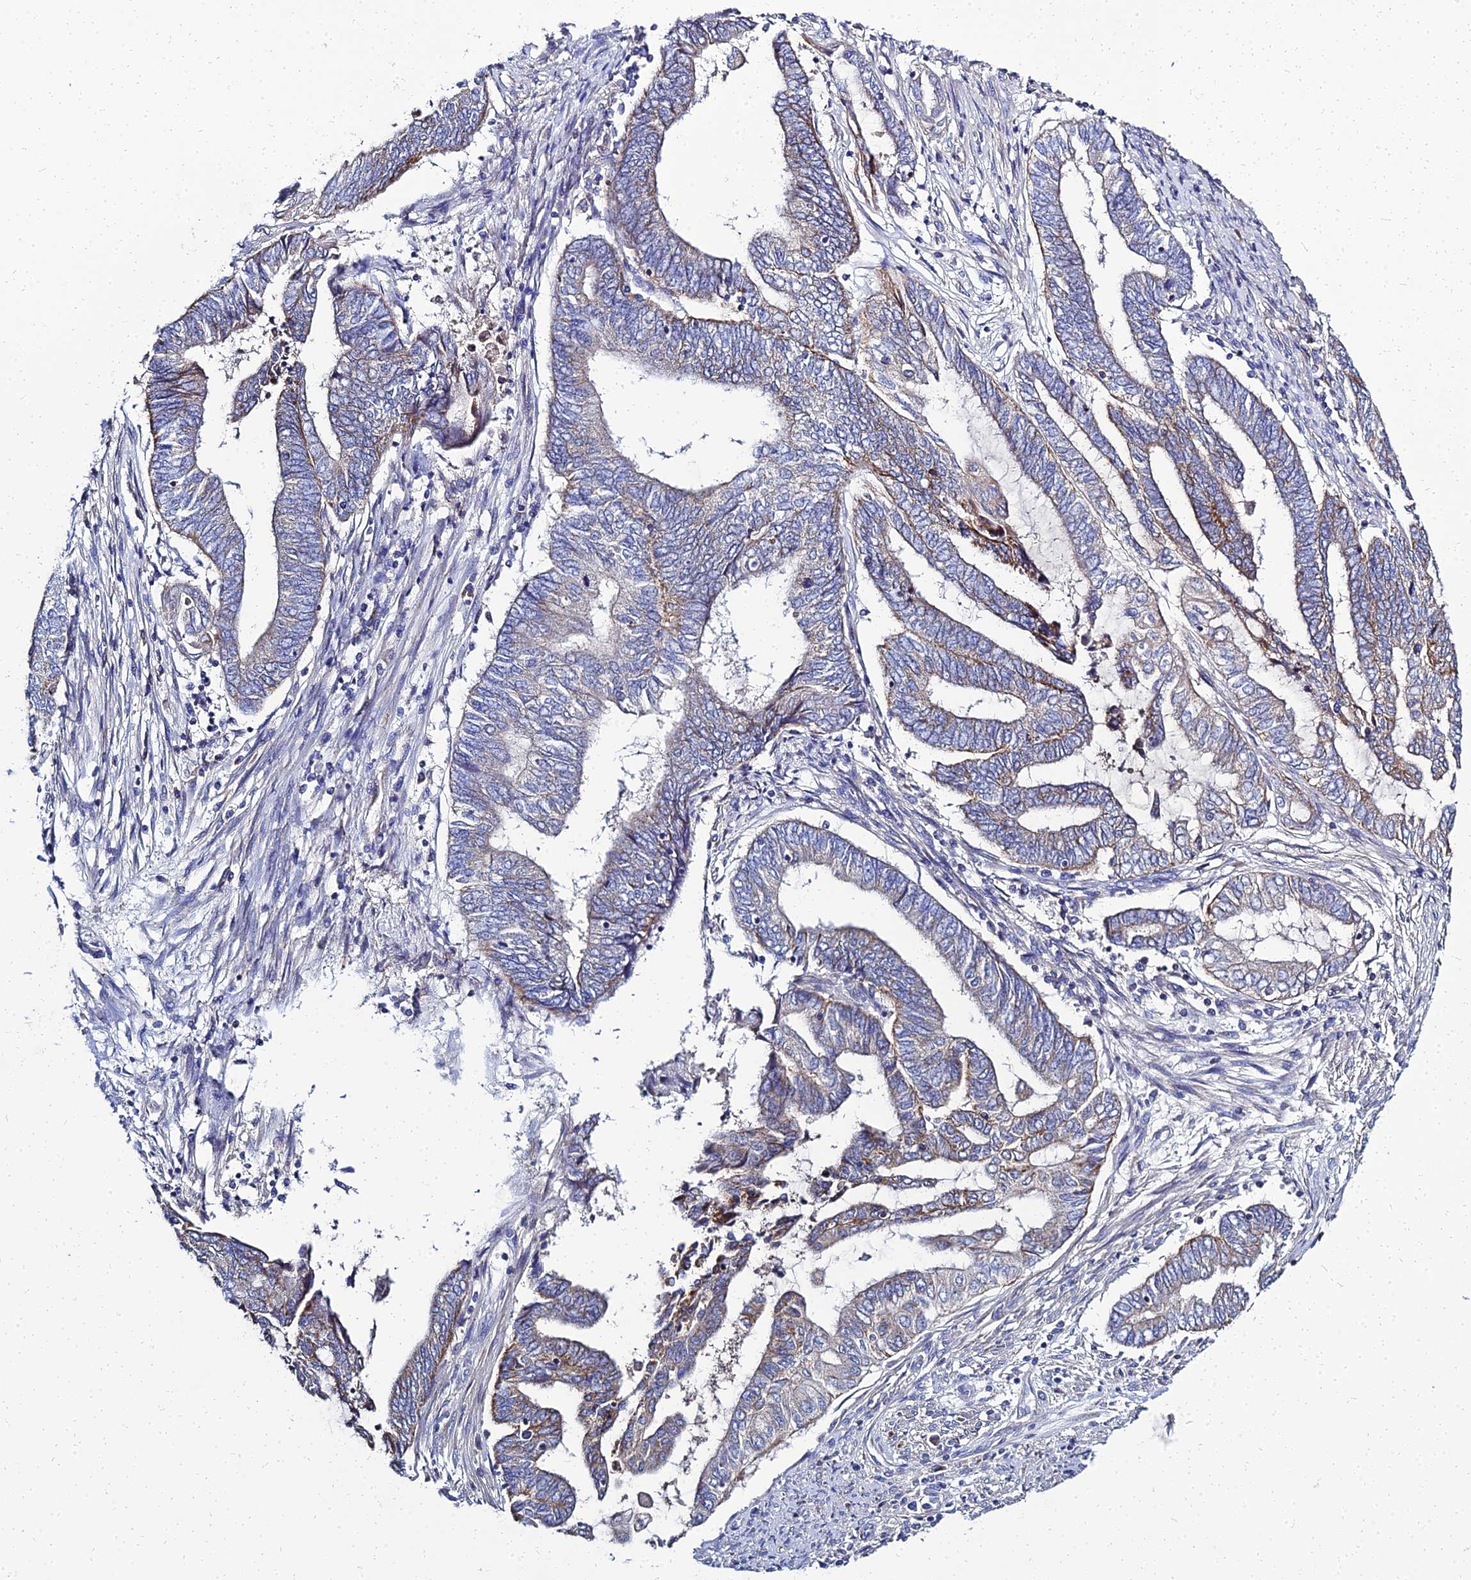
{"staining": {"intensity": "weak", "quantity": "25%-75%", "location": "cytoplasmic/membranous"}, "tissue": "endometrial cancer", "cell_type": "Tumor cells", "image_type": "cancer", "snomed": [{"axis": "morphology", "description": "Adenocarcinoma, NOS"}, {"axis": "topography", "description": "Uterus"}, {"axis": "topography", "description": "Endometrium"}], "caption": "Approximately 25%-75% of tumor cells in adenocarcinoma (endometrial) reveal weak cytoplasmic/membranous protein positivity as visualized by brown immunohistochemical staining.", "gene": "NPY", "patient": {"sex": "female", "age": 70}}